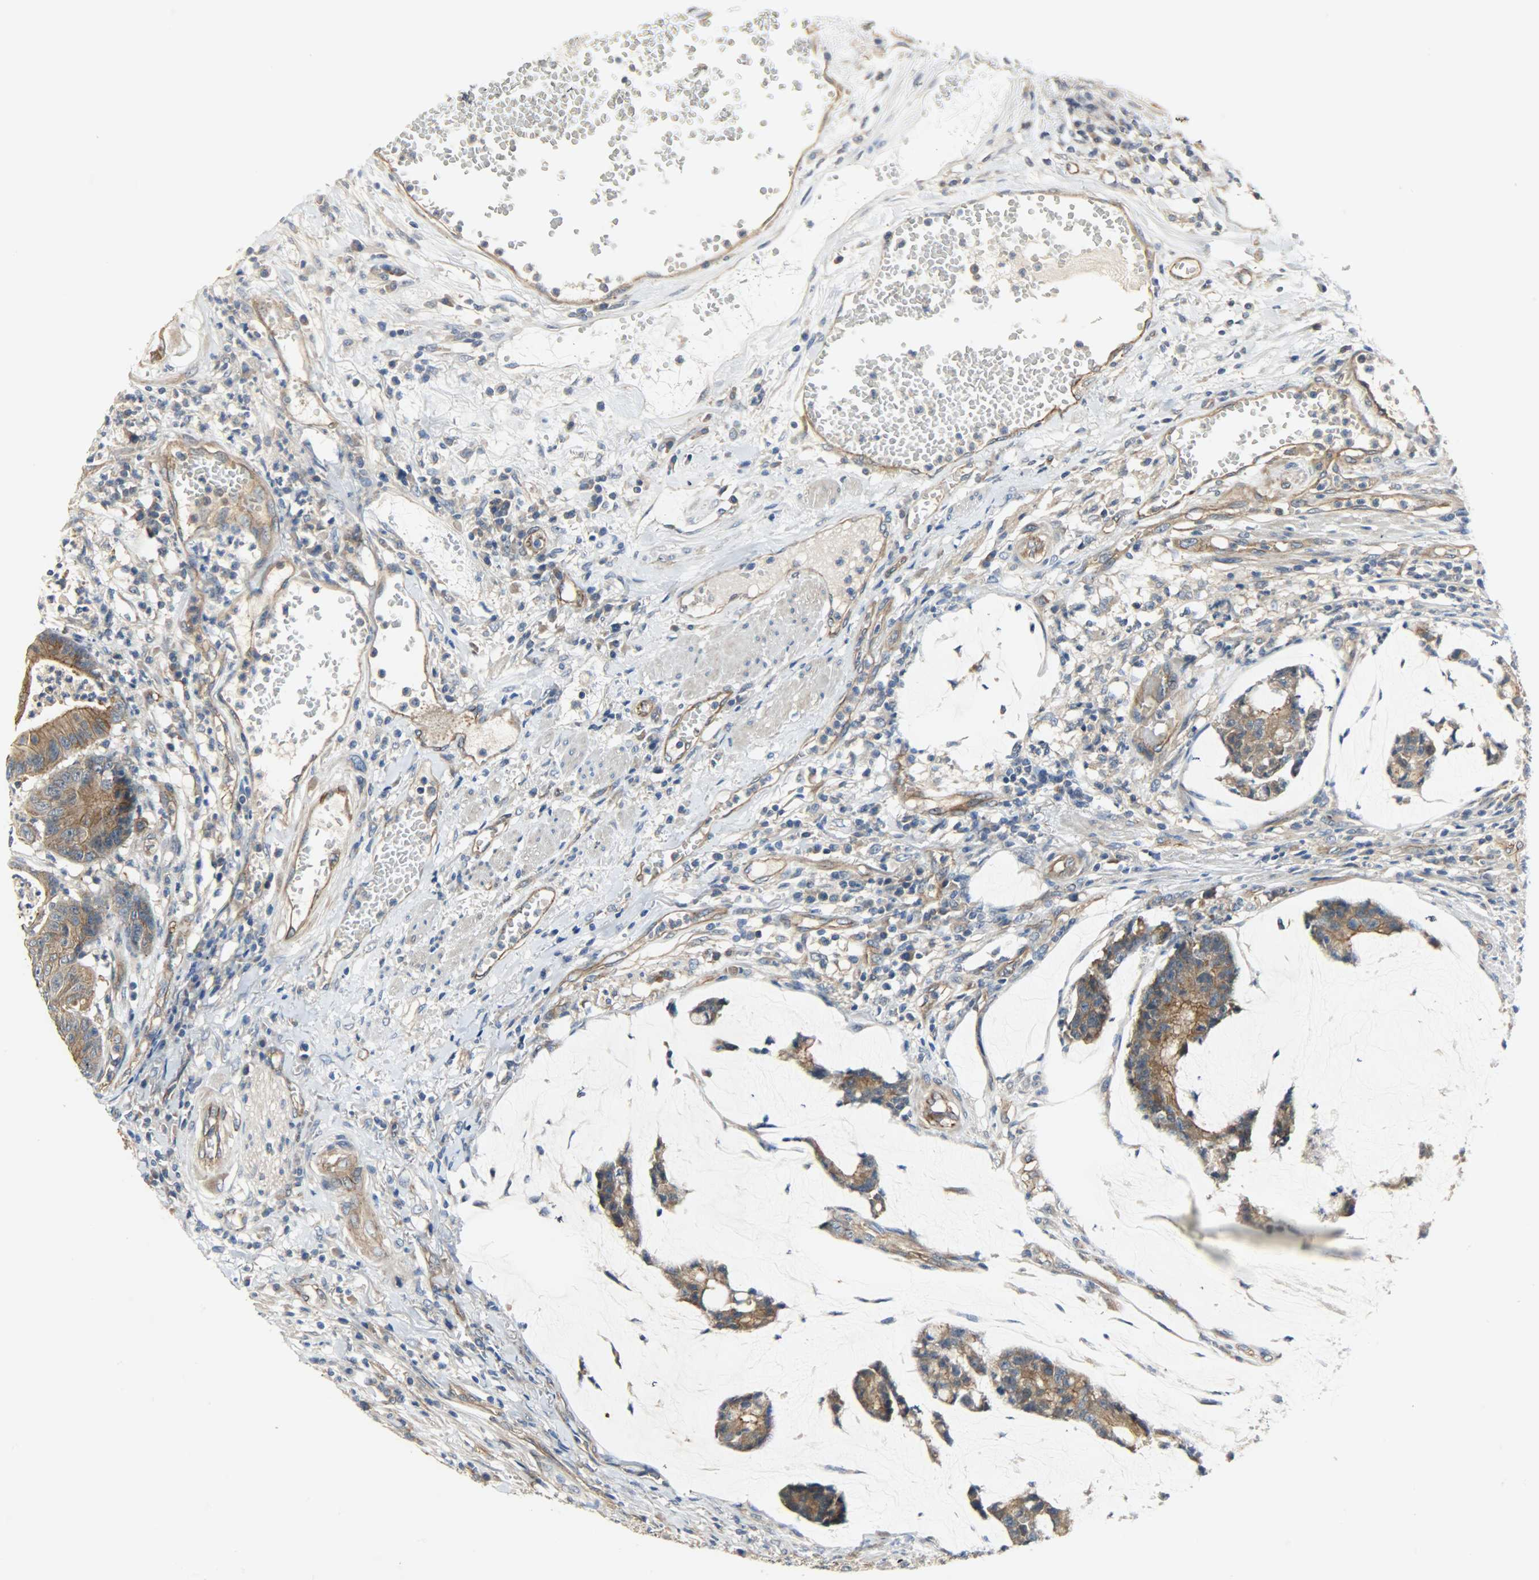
{"staining": {"intensity": "moderate", "quantity": ">75%", "location": "cytoplasmic/membranous"}, "tissue": "colorectal cancer", "cell_type": "Tumor cells", "image_type": "cancer", "snomed": [{"axis": "morphology", "description": "Adenocarcinoma, NOS"}, {"axis": "topography", "description": "Colon"}], "caption": "Immunohistochemical staining of adenocarcinoma (colorectal) reveals medium levels of moderate cytoplasmic/membranous protein staining in approximately >75% of tumor cells.", "gene": "KIAA1217", "patient": {"sex": "female", "age": 84}}